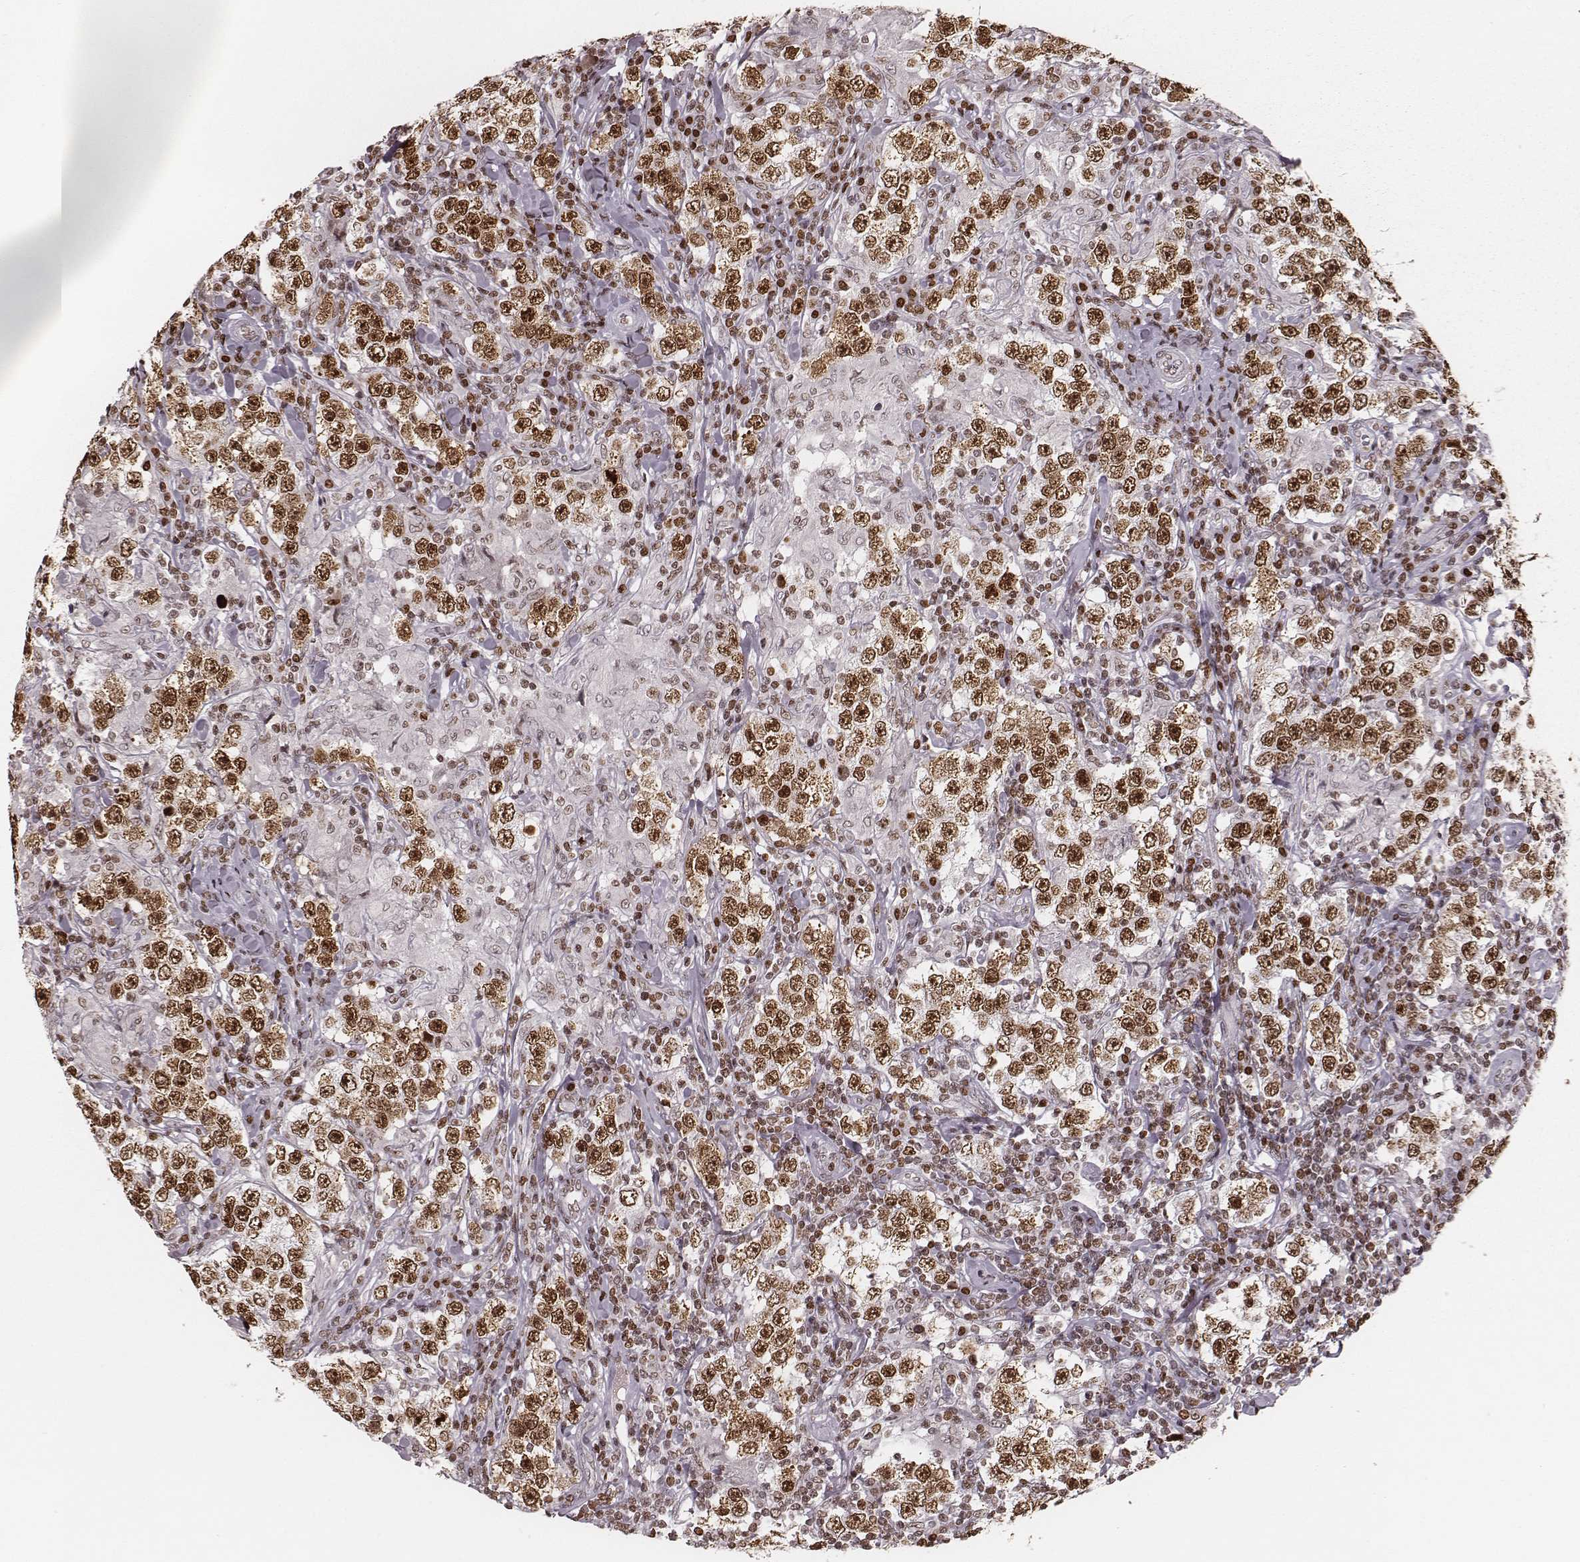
{"staining": {"intensity": "moderate", "quantity": ">75%", "location": "nuclear"}, "tissue": "testis cancer", "cell_type": "Tumor cells", "image_type": "cancer", "snomed": [{"axis": "morphology", "description": "Seminoma, NOS"}, {"axis": "morphology", "description": "Carcinoma, Embryonal, NOS"}, {"axis": "topography", "description": "Testis"}], "caption": "An IHC micrograph of tumor tissue is shown. Protein staining in brown labels moderate nuclear positivity in embryonal carcinoma (testis) within tumor cells.", "gene": "PARP1", "patient": {"sex": "male", "age": 41}}